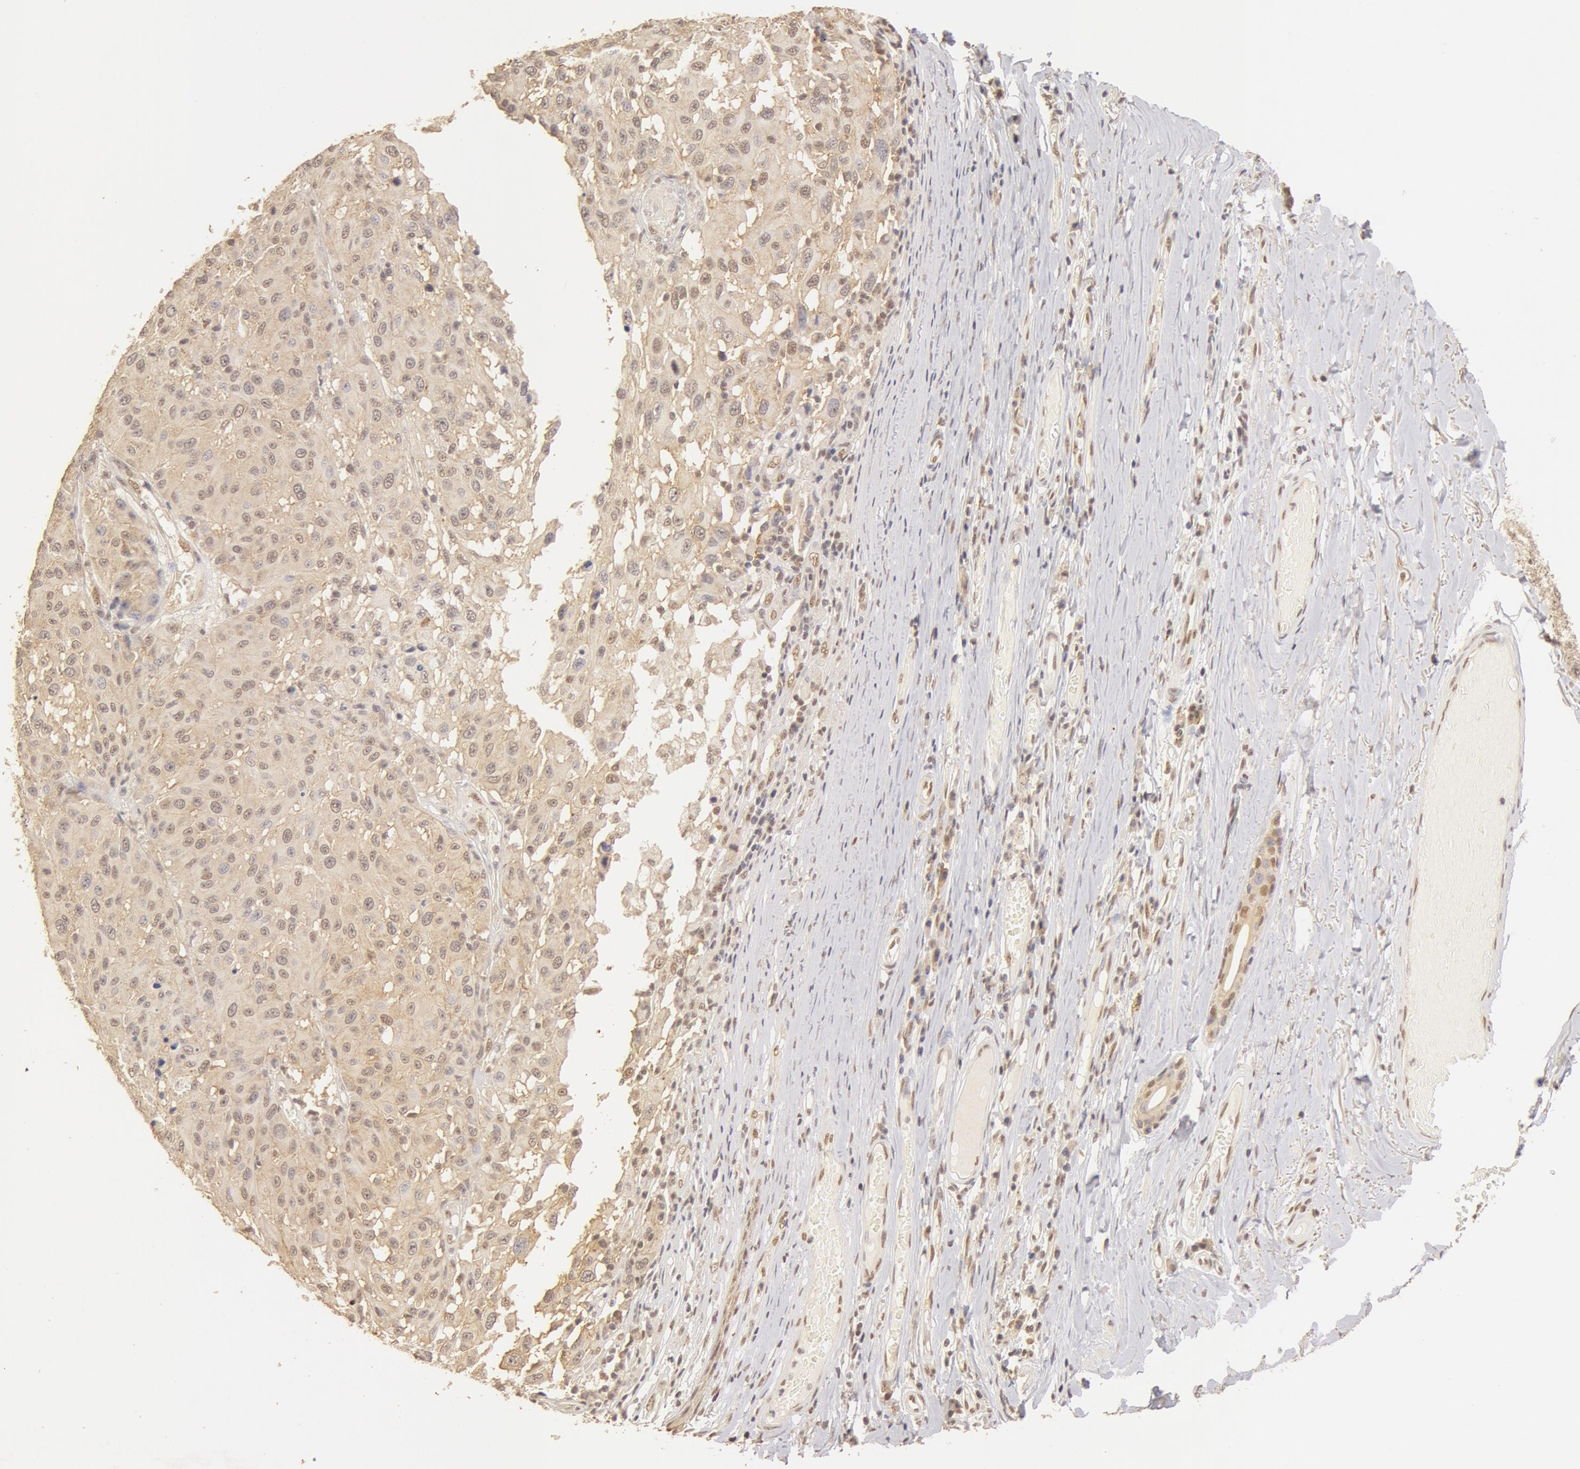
{"staining": {"intensity": "moderate", "quantity": ">75%", "location": "cytoplasmic/membranous,nuclear"}, "tissue": "melanoma", "cell_type": "Tumor cells", "image_type": "cancer", "snomed": [{"axis": "morphology", "description": "Malignant melanoma, NOS"}, {"axis": "topography", "description": "Skin"}], "caption": "An image showing moderate cytoplasmic/membranous and nuclear staining in about >75% of tumor cells in melanoma, as visualized by brown immunohistochemical staining.", "gene": "SNRNP70", "patient": {"sex": "female", "age": 77}}